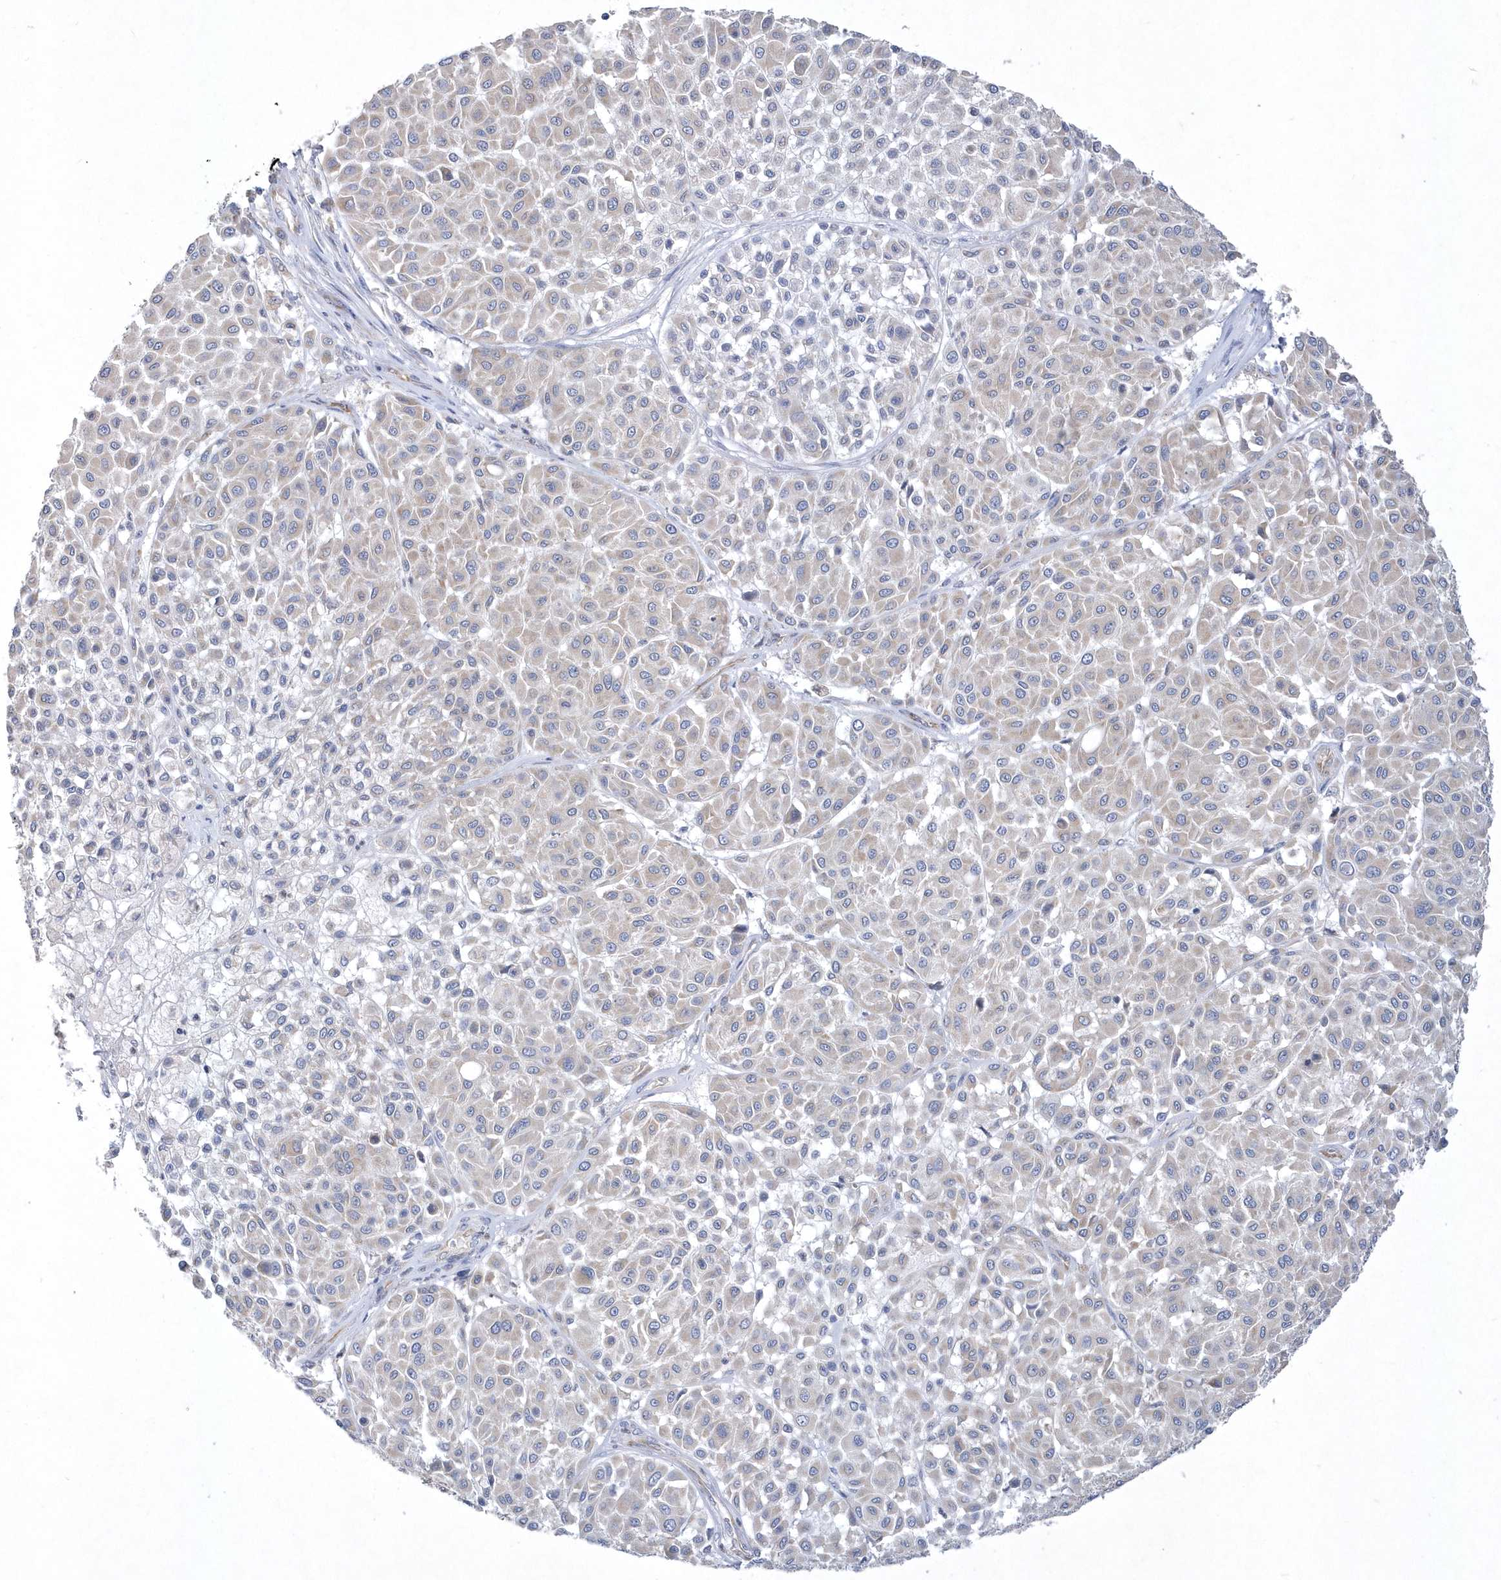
{"staining": {"intensity": "weak", "quantity": "<25%", "location": "cytoplasmic/membranous"}, "tissue": "melanoma", "cell_type": "Tumor cells", "image_type": "cancer", "snomed": [{"axis": "morphology", "description": "Malignant melanoma, Metastatic site"}, {"axis": "topography", "description": "Soft tissue"}], "caption": "This is an immunohistochemistry histopathology image of human melanoma. There is no staining in tumor cells.", "gene": "DGAT1", "patient": {"sex": "male", "age": 41}}